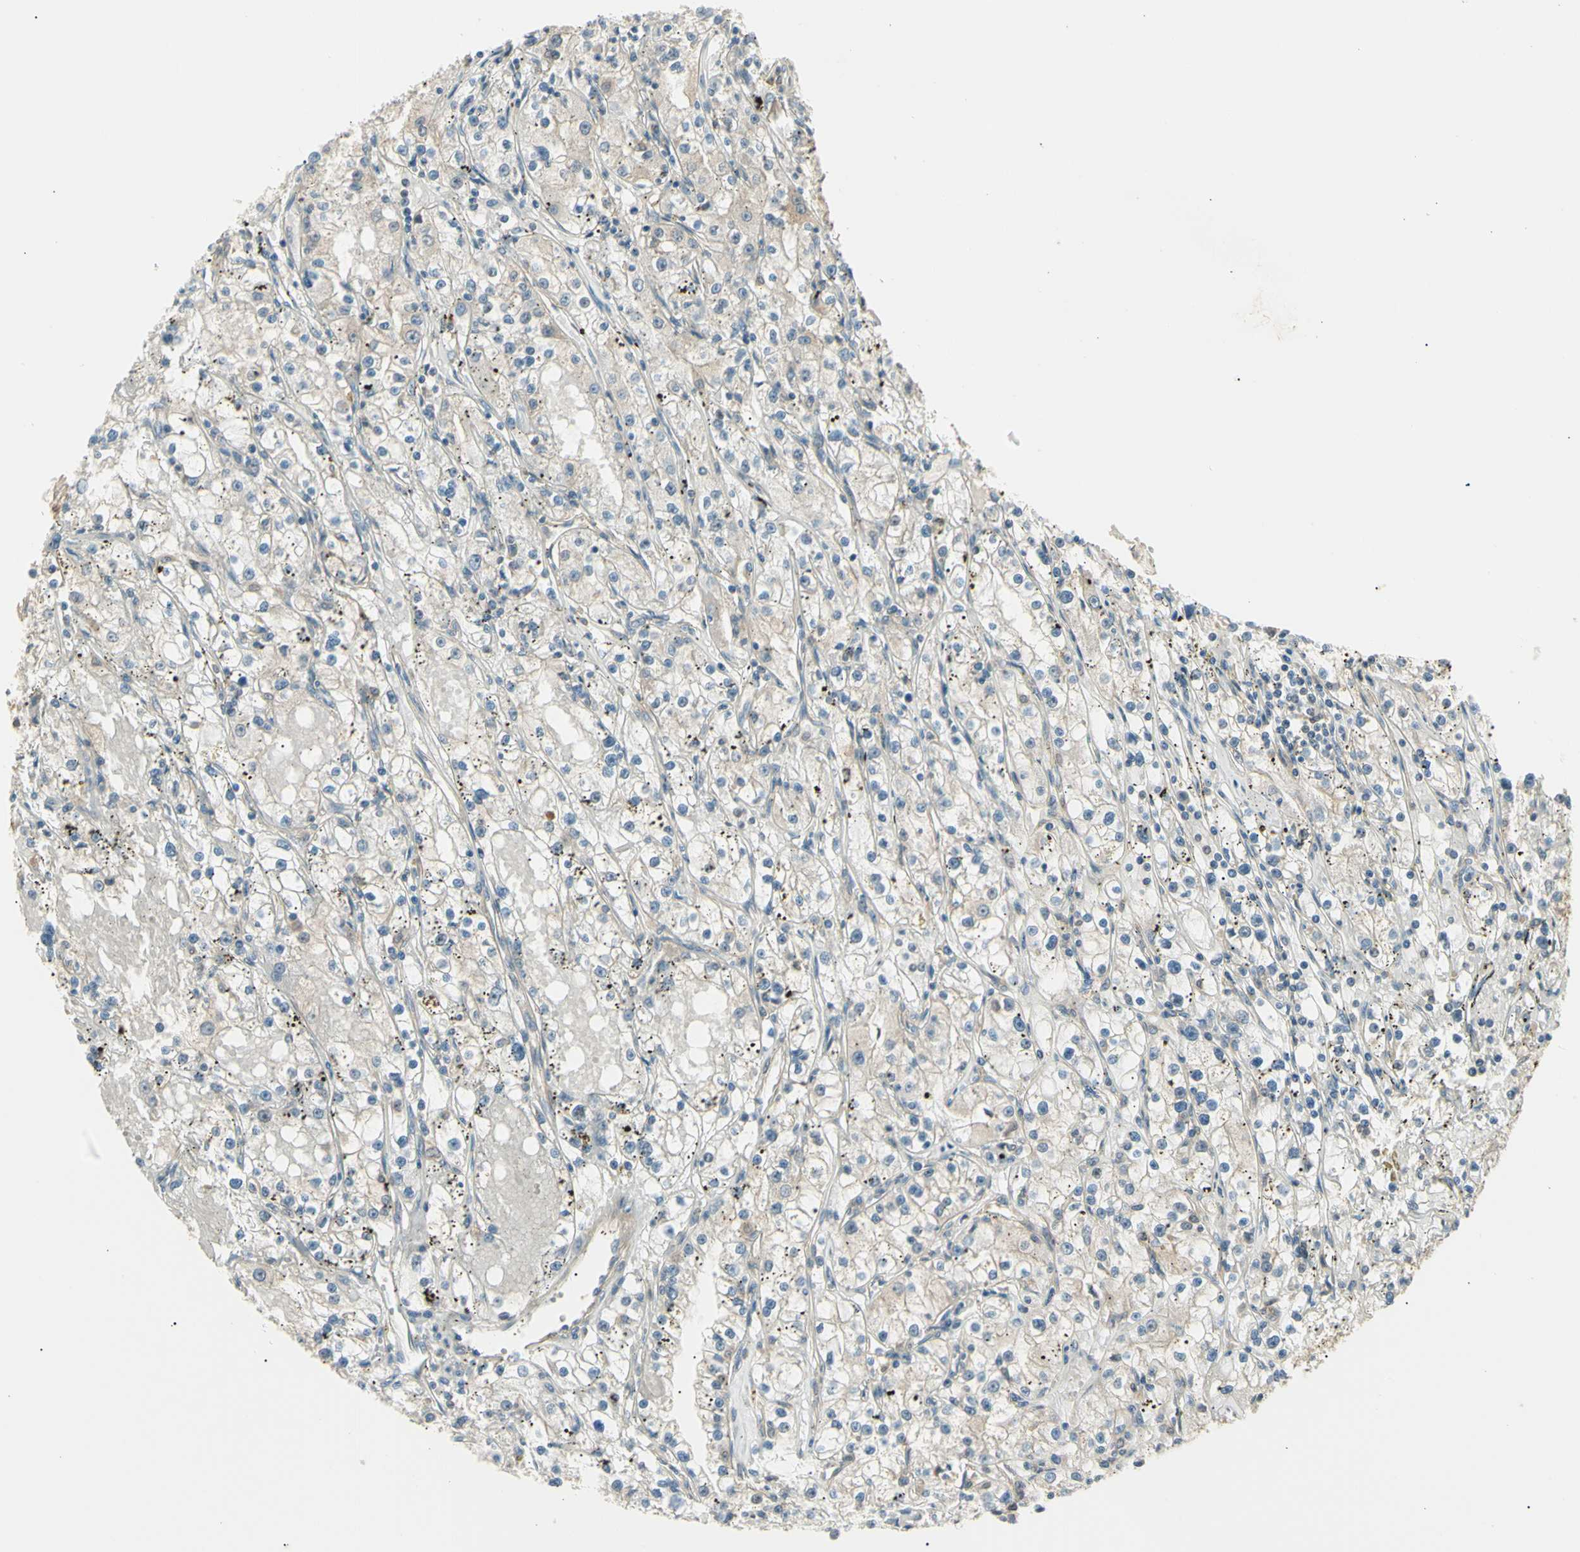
{"staining": {"intensity": "negative", "quantity": "none", "location": "none"}, "tissue": "renal cancer", "cell_type": "Tumor cells", "image_type": "cancer", "snomed": [{"axis": "morphology", "description": "Adenocarcinoma, NOS"}, {"axis": "topography", "description": "Kidney"}], "caption": "This is an IHC image of adenocarcinoma (renal). There is no expression in tumor cells.", "gene": "LHPP", "patient": {"sex": "male", "age": 56}}